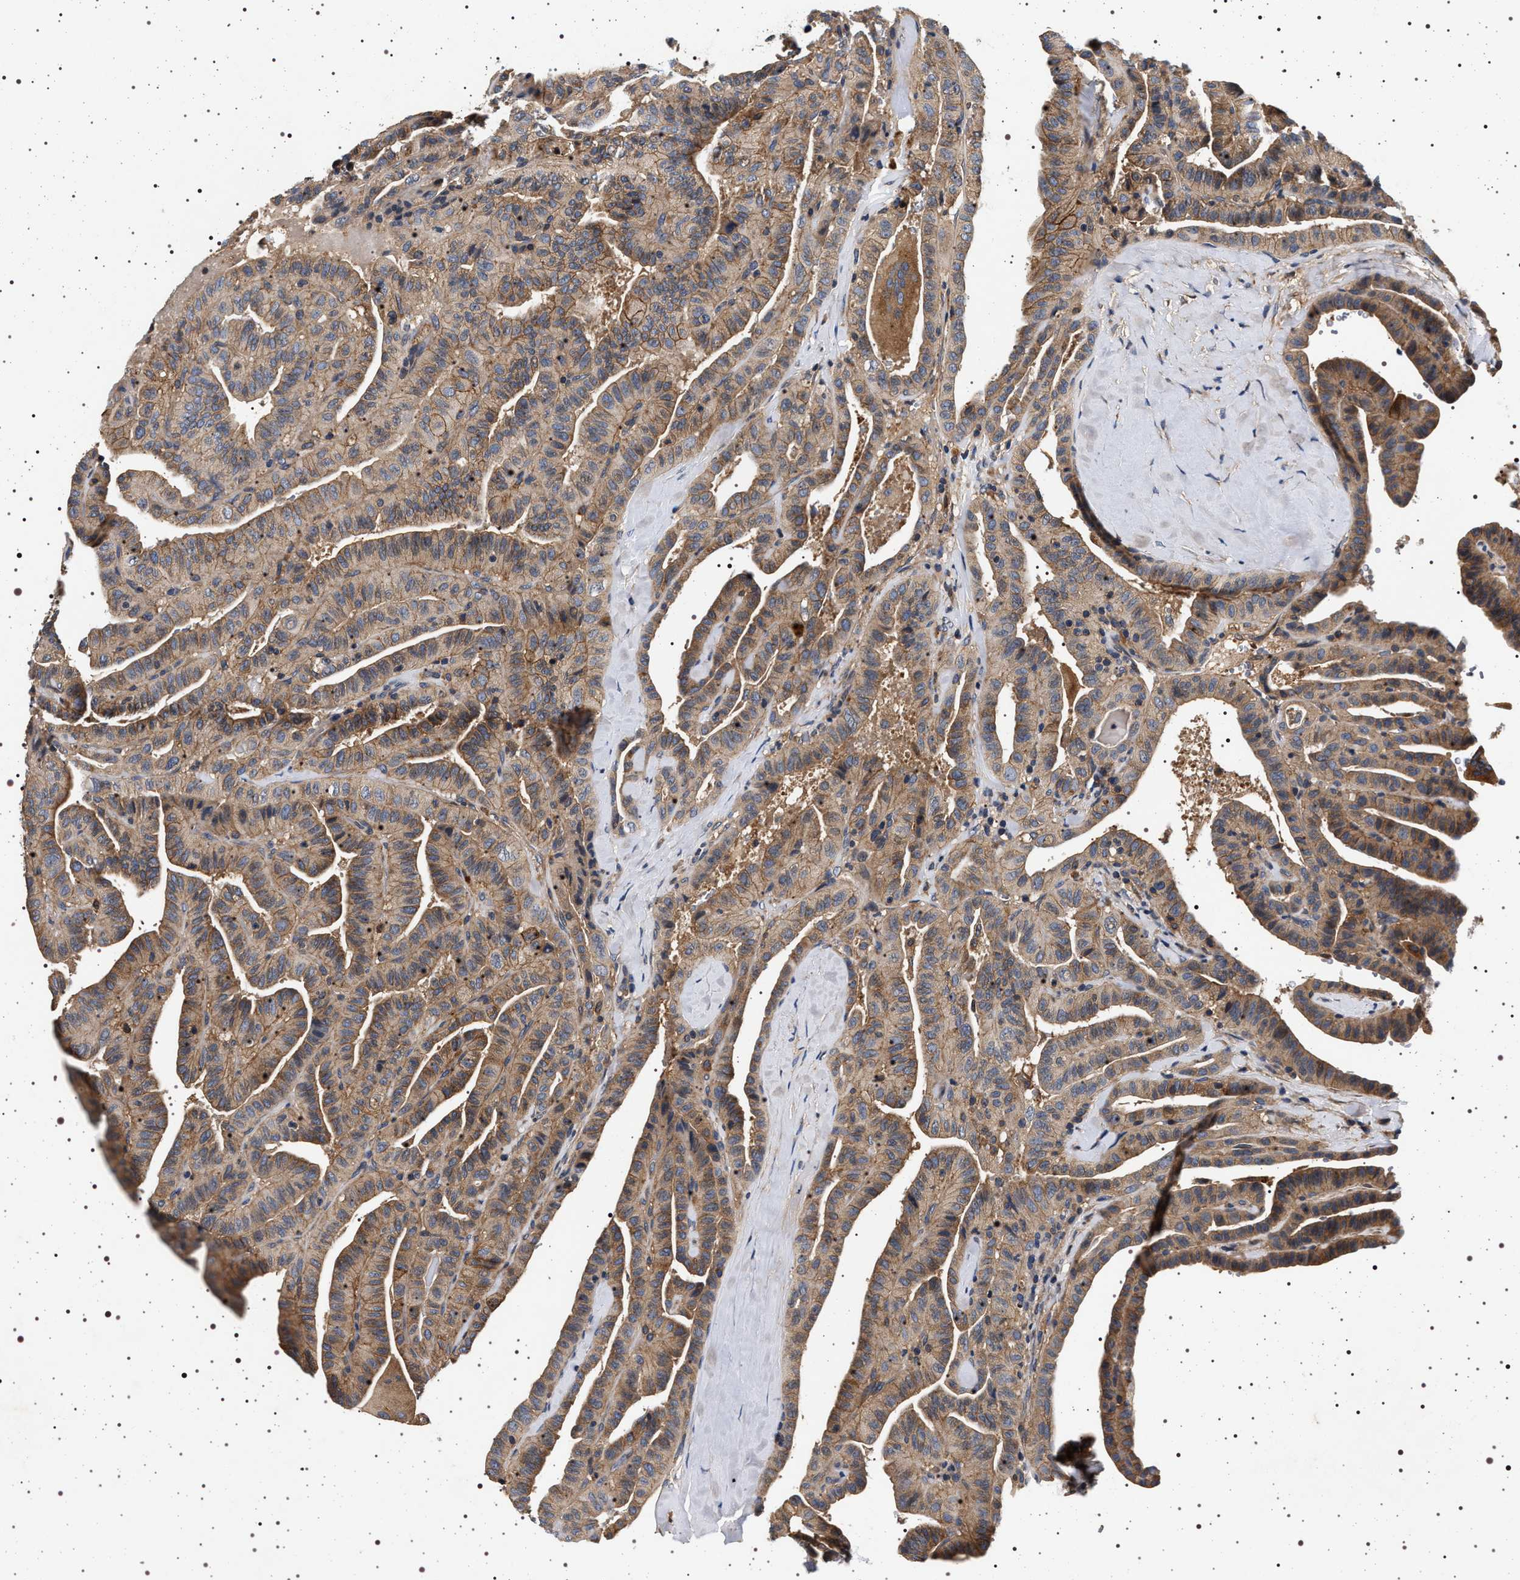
{"staining": {"intensity": "weak", "quantity": ">75%", "location": "cytoplasmic/membranous"}, "tissue": "thyroid cancer", "cell_type": "Tumor cells", "image_type": "cancer", "snomed": [{"axis": "morphology", "description": "Papillary adenocarcinoma, NOS"}, {"axis": "topography", "description": "Thyroid gland"}], "caption": "Thyroid cancer (papillary adenocarcinoma) stained for a protein shows weak cytoplasmic/membranous positivity in tumor cells.", "gene": "DCBLD2", "patient": {"sex": "male", "age": 77}}